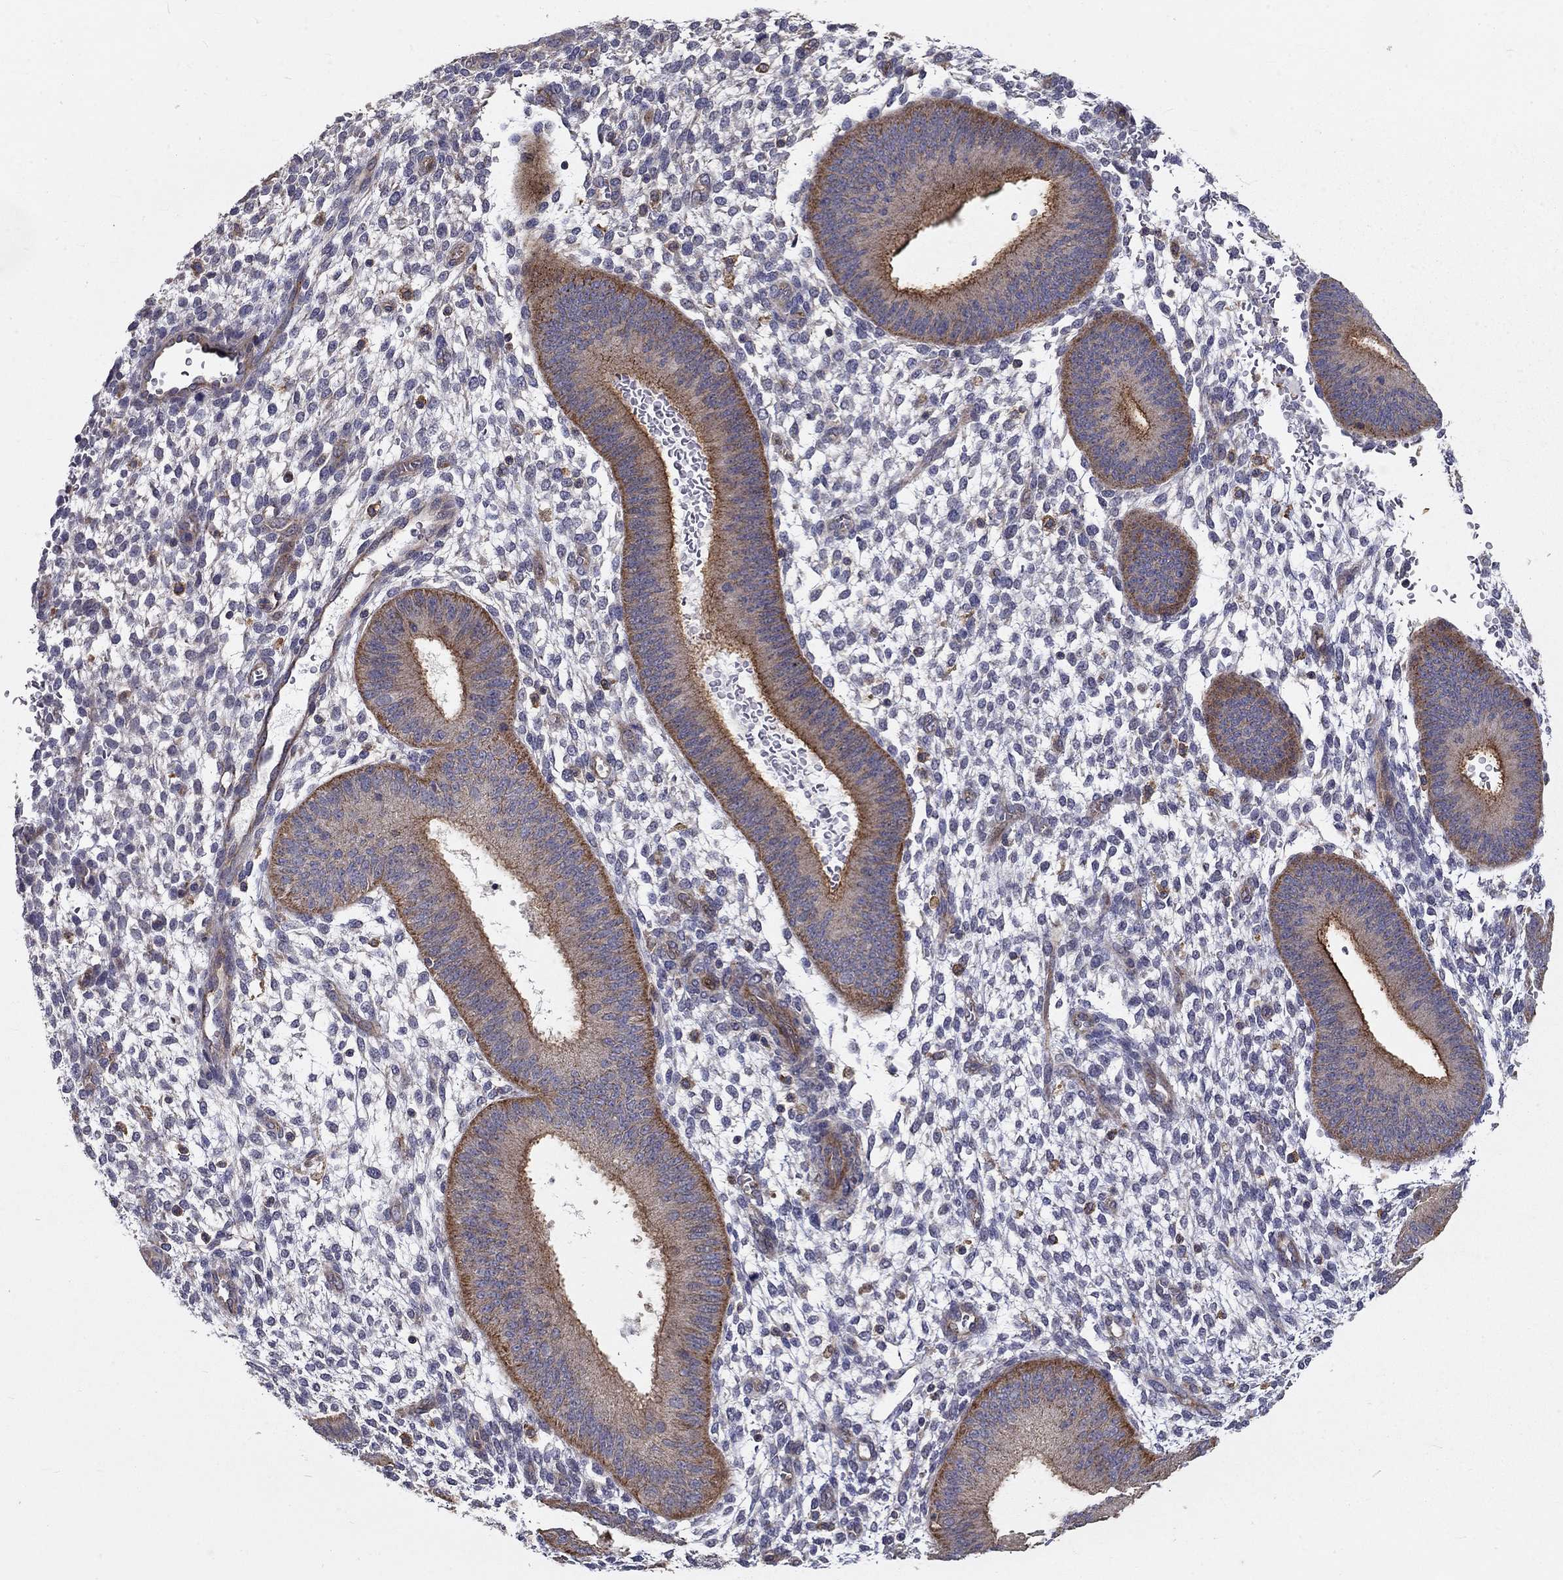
{"staining": {"intensity": "negative", "quantity": "none", "location": "none"}, "tissue": "endometrium", "cell_type": "Cells in endometrial stroma", "image_type": "normal", "snomed": [{"axis": "morphology", "description": "Normal tissue, NOS"}, {"axis": "topography", "description": "Endometrium"}], "caption": "This image is of normal endometrium stained with immunohistochemistry to label a protein in brown with the nuclei are counter-stained blue. There is no expression in cells in endometrial stroma.", "gene": "ALDH4A1", "patient": {"sex": "female", "age": 39}}